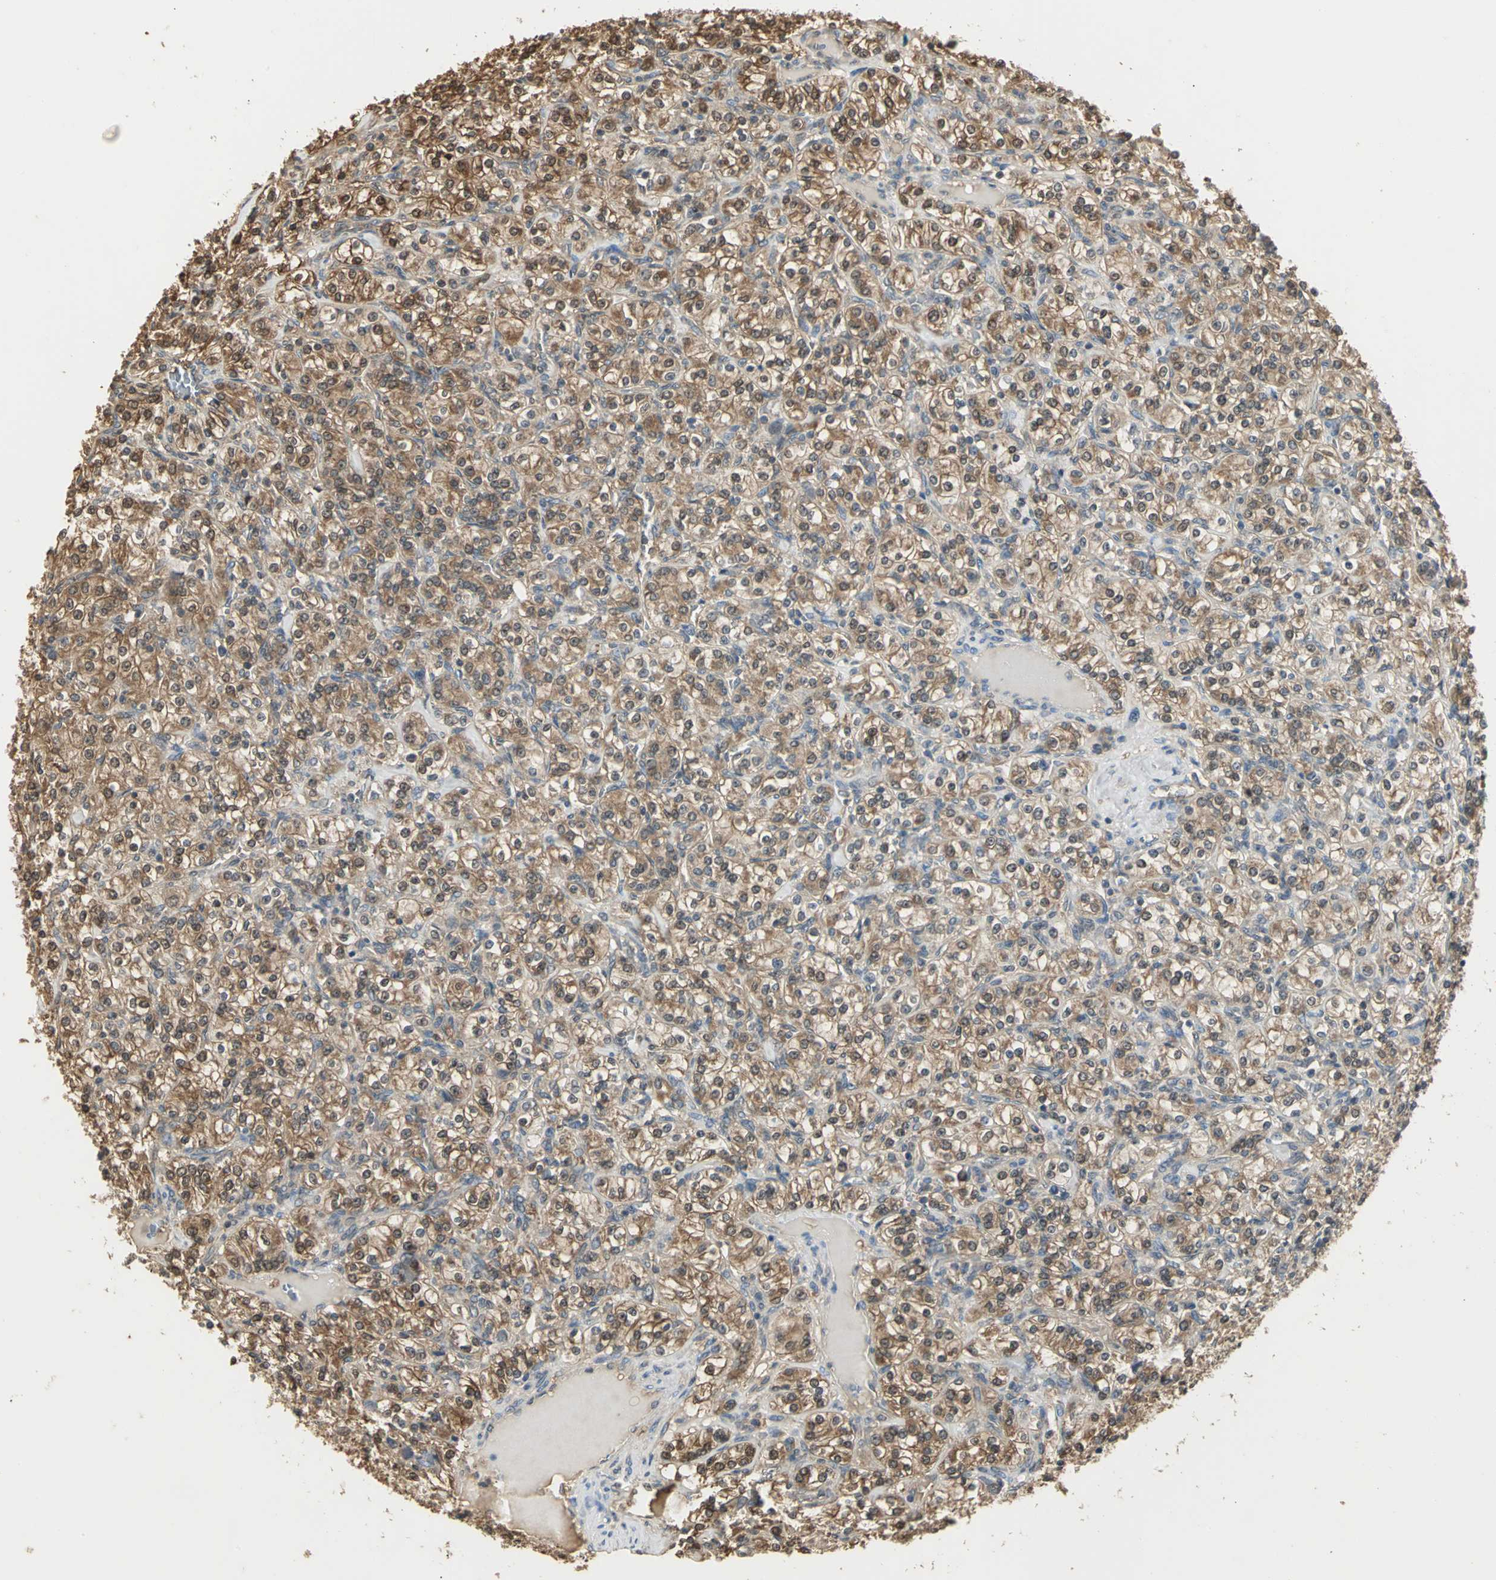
{"staining": {"intensity": "moderate", "quantity": ">75%", "location": "cytoplasmic/membranous"}, "tissue": "renal cancer", "cell_type": "Tumor cells", "image_type": "cancer", "snomed": [{"axis": "morphology", "description": "Adenocarcinoma, NOS"}, {"axis": "topography", "description": "Kidney"}], "caption": "Protein expression analysis of renal cancer displays moderate cytoplasmic/membranous staining in about >75% of tumor cells.", "gene": "PARK7", "patient": {"sex": "male", "age": 77}}